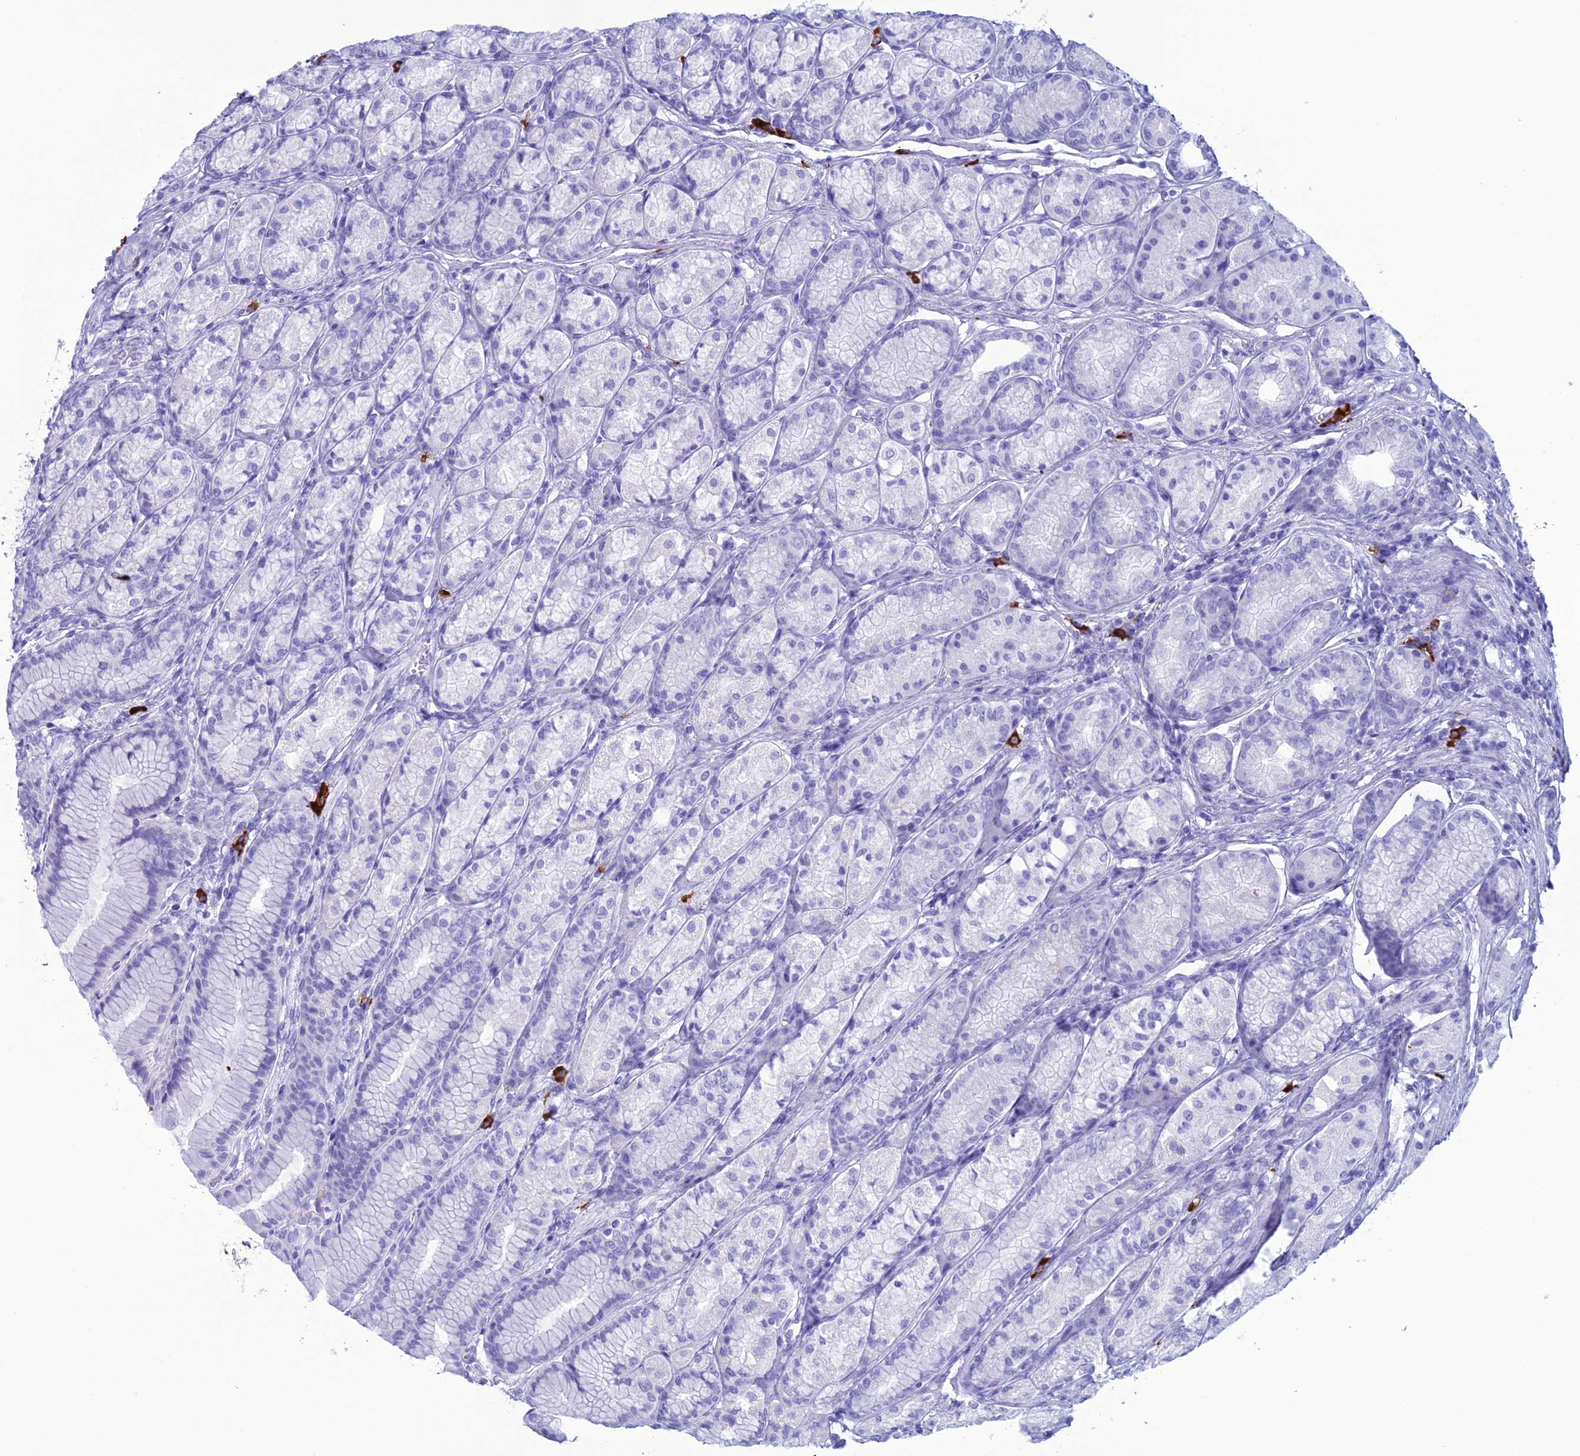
{"staining": {"intensity": "negative", "quantity": "none", "location": "none"}, "tissue": "stomach", "cell_type": "Glandular cells", "image_type": "normal", "snomed": [{"axis": "morphology", "description": "Normal tissue, NOS"}, {"axis": "morphology", "description": "Adenocarcinoma, NOS"}, {"axis": "morphology", "description": "Adenocarcinoma, High grade"}, {"axis": "topography", "description": "Stomach, upper"}, {"axis": "topography", "description": "Stomach"}], "caption": "Protein analysis of benign stomach displays no significant positivity in glandular cells.", "gene": "MZB1", "patient": {"sex": "female", "age": 65}}